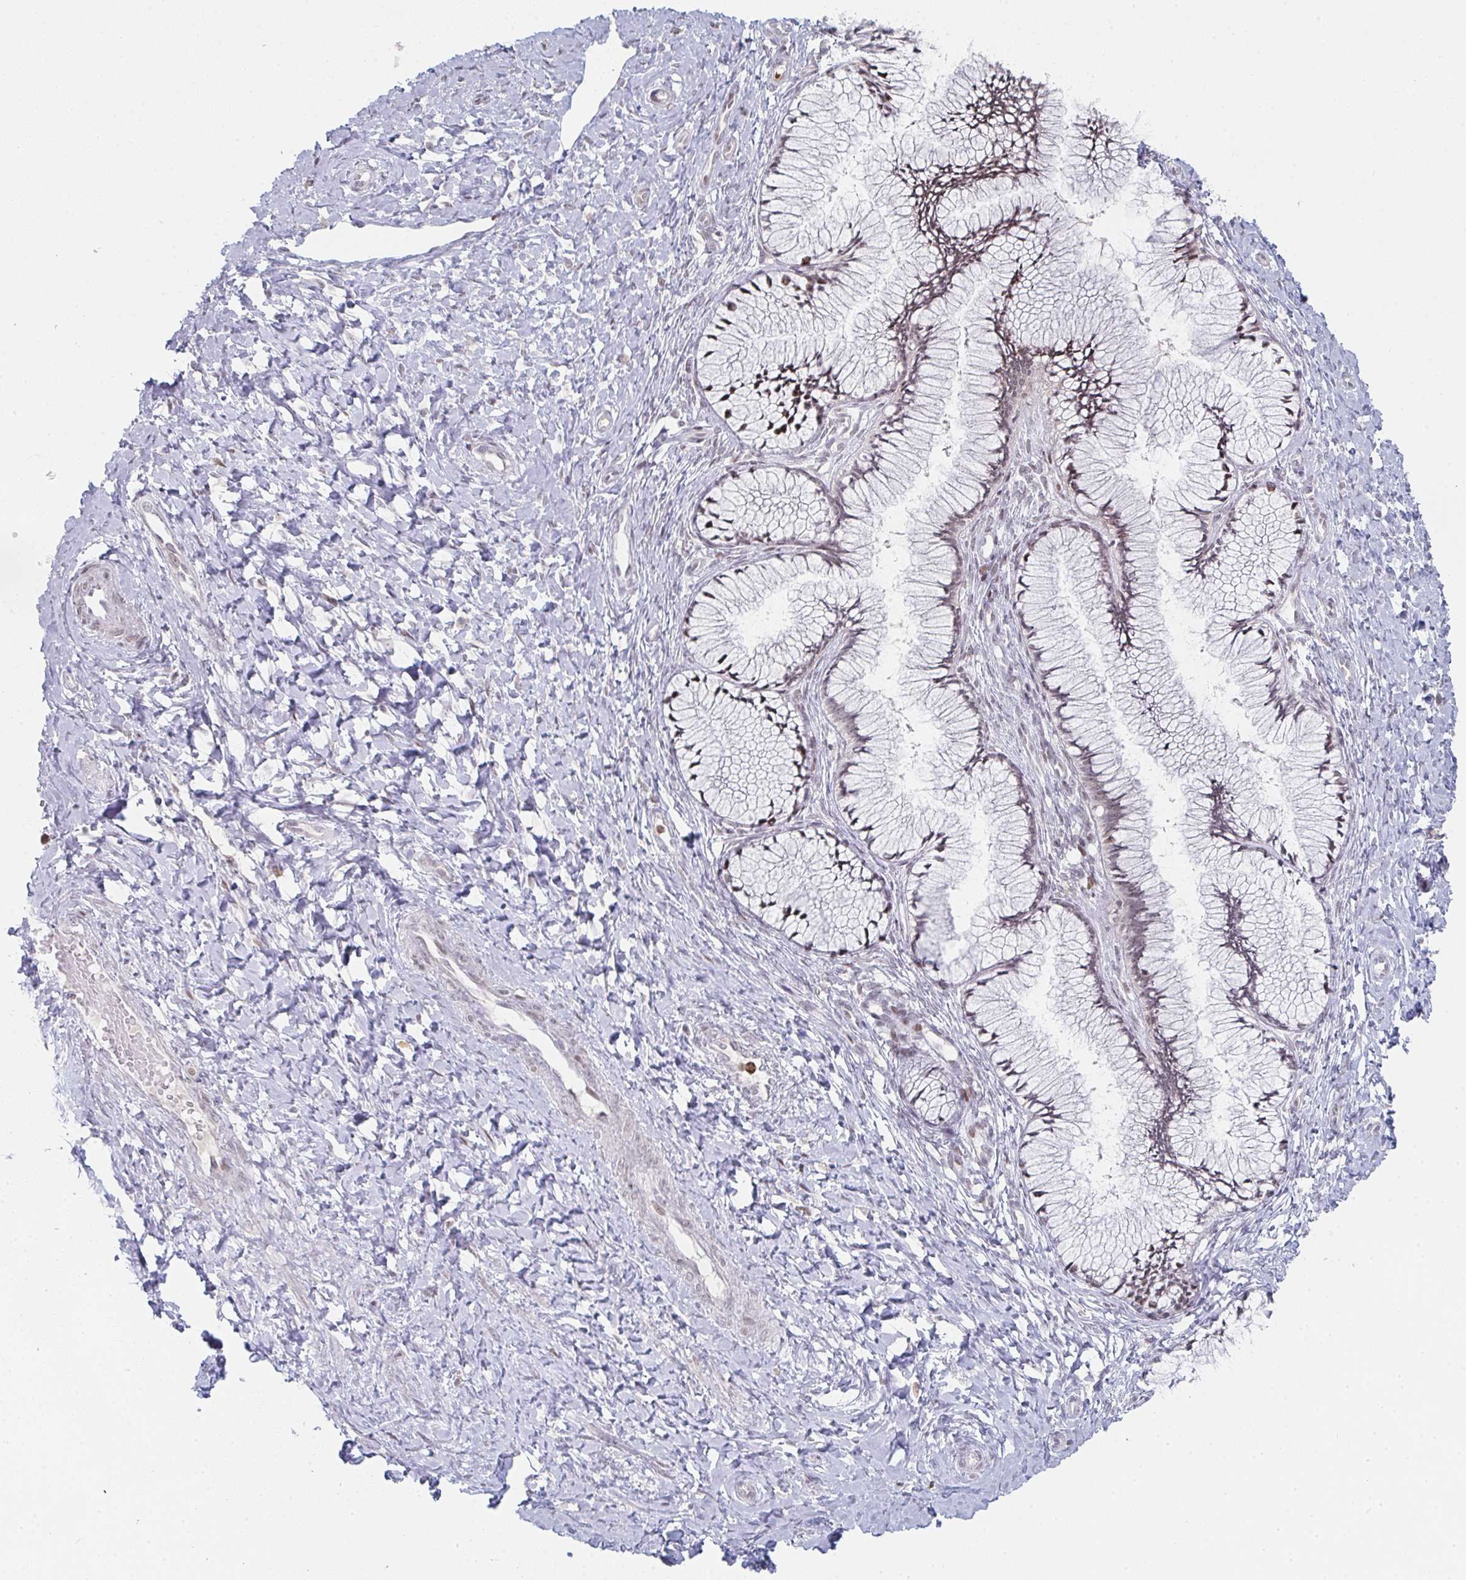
{"staining": {"intensity": "moderate", "quantity": "25%-75%", "location": "nuclear"}, "tissue": "cervix", "cell_type": "Glandular cells", "image_type": "normal", "snomed": [{"axis": "morphology", "description": "Normal tissue, NOS"}, {"axis": "topography", "description": "Cervix"}], "caption": "A brown stain labels moderate nuclear positivity of a protein in glandular cells of unremarkable cervix. The protein of interest is stained brown, and the nuclei are stained in blue (DAB (3,3'-diaminobenzidine) IHC with brightfield microscopy, high magnification).", "gene": "LIN54", "patient": {"sex": "female", "age": 37}}